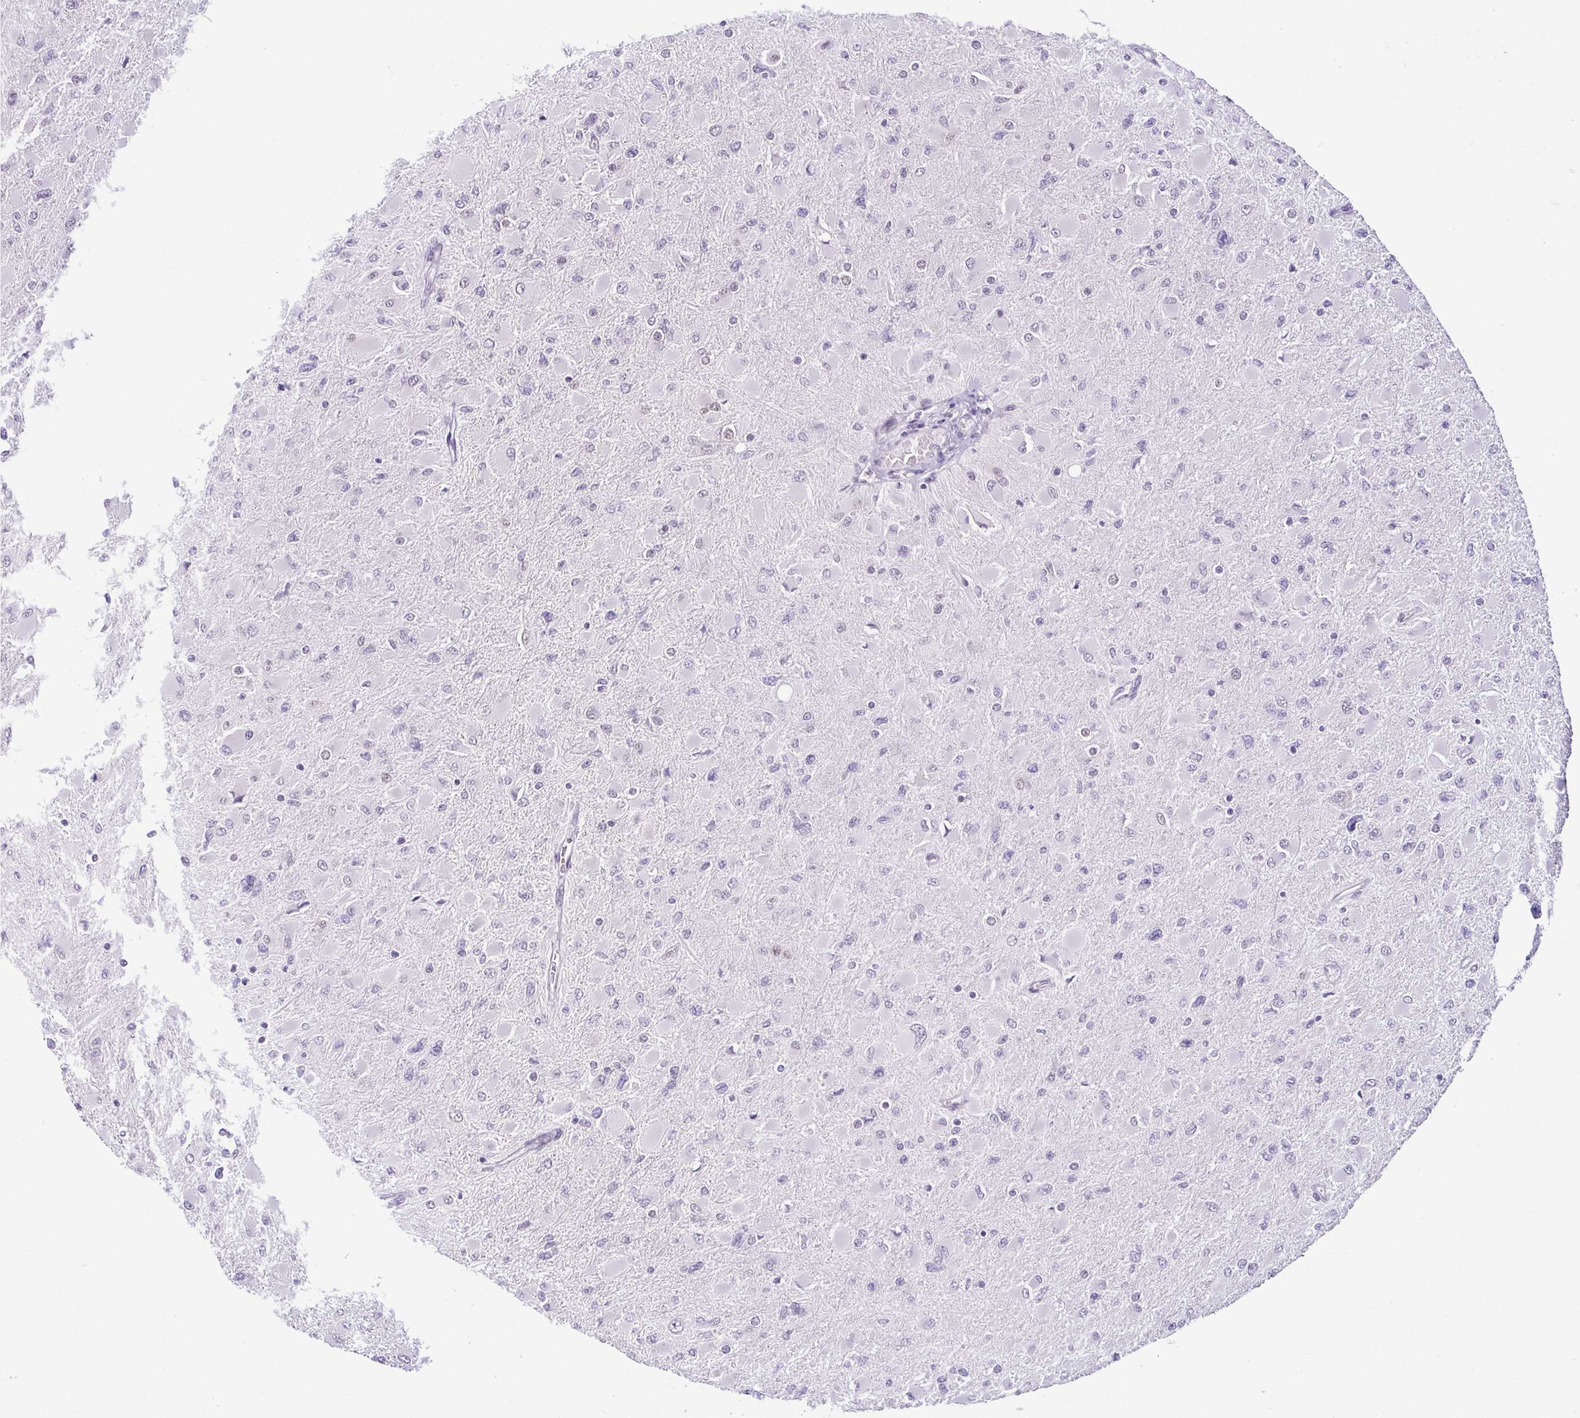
{"staining": {"intensity": "negative", "quantity": "none", "location": "none"}, "tissue": "glioma", "cell_type": "Tumor cells", "image_type": "cancer", "snomed": [{"axis": "morphology", "description": "Glioma, malignant, High grade"}, {"axis": "topography", "description": "Cerebral cortex"}], "caption": "Immunohistochemistry (IHC) of human malignant high-grade glioma demonstrates no staining in tumor cells.", "gene": "RBM3", "patient": {"sex": "female", "age": 36}}